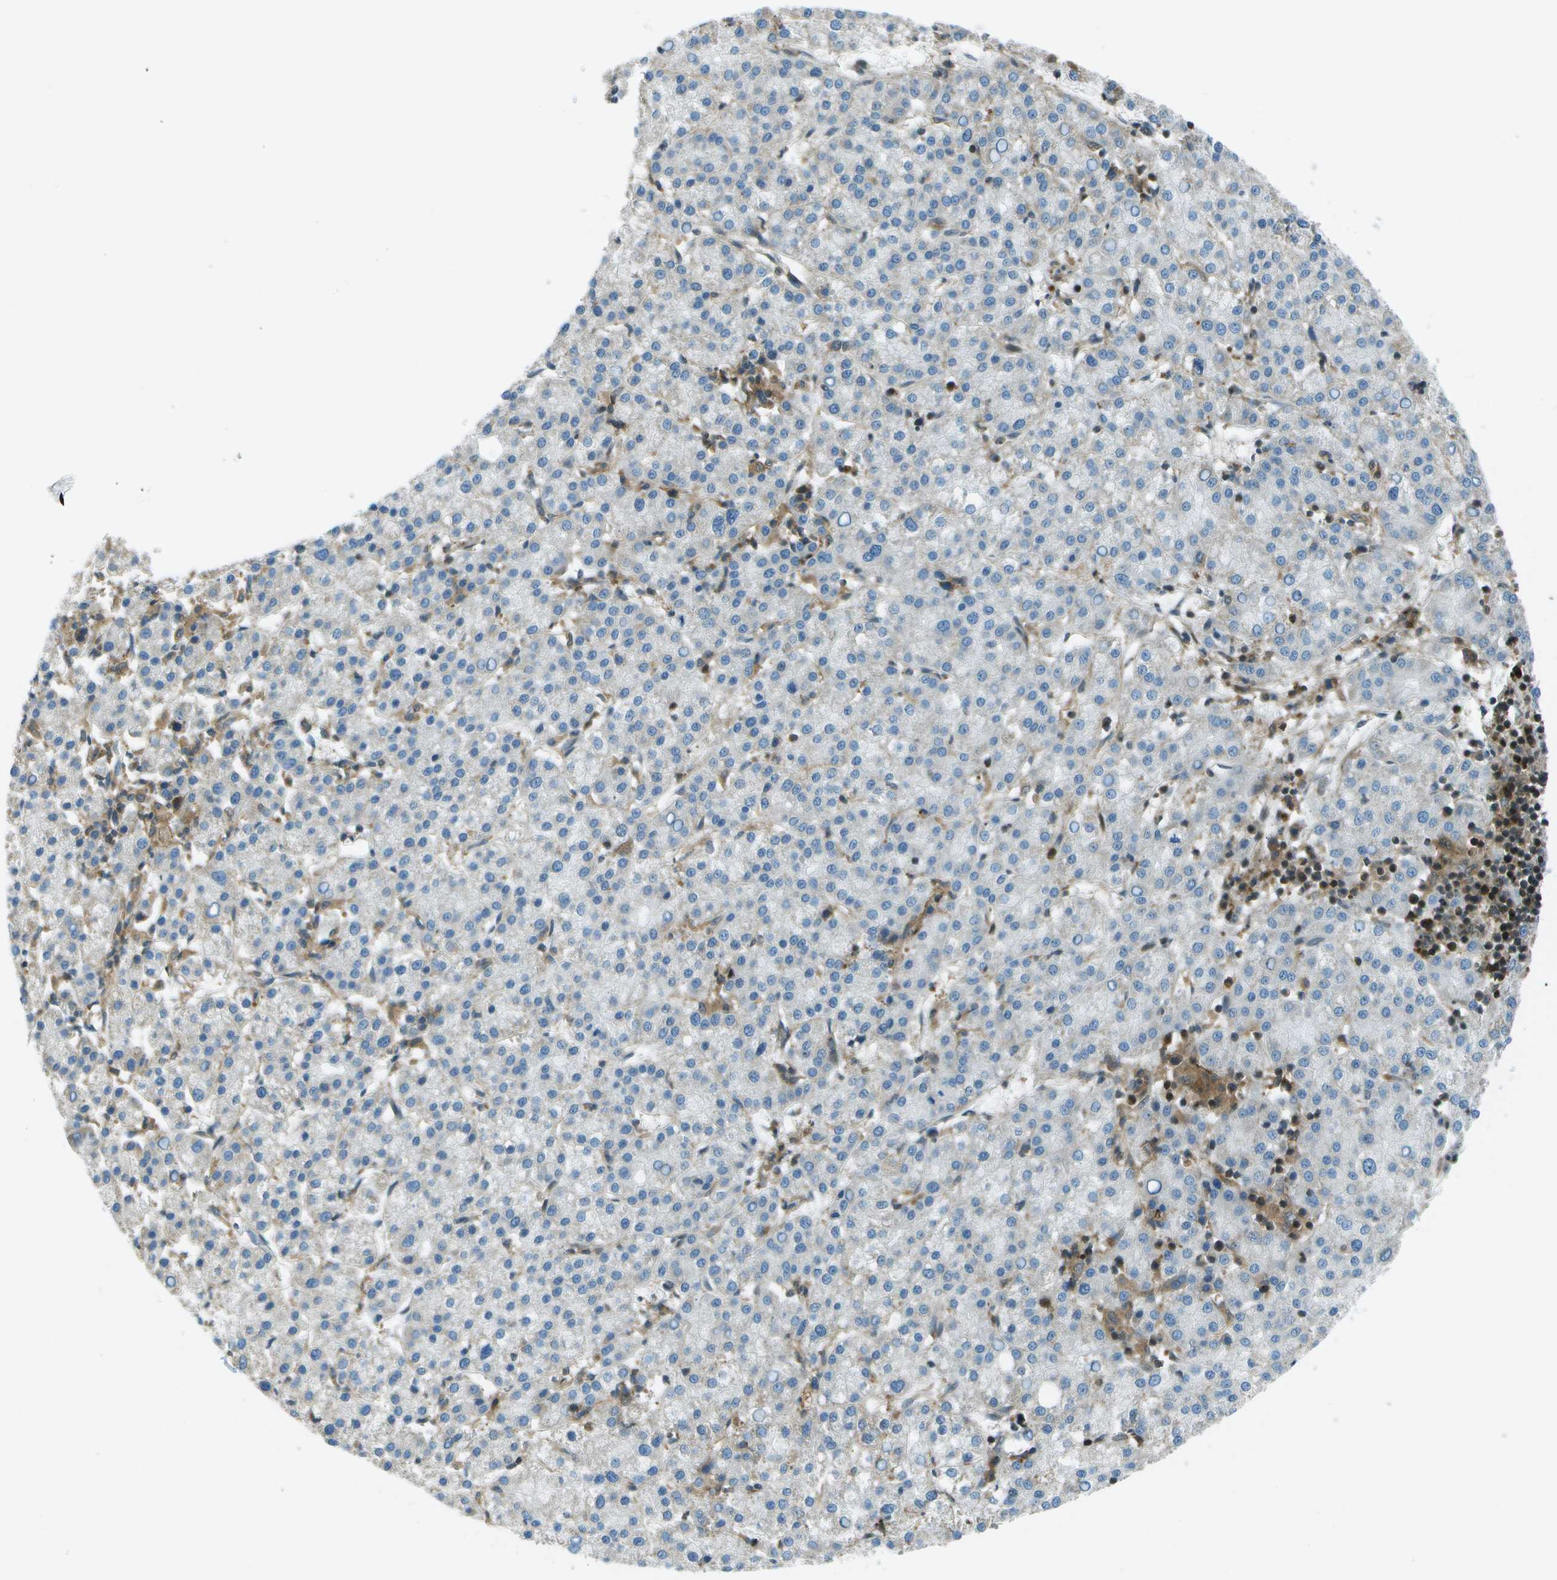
{"staining": {"intensity": "negative", "quantity": "none", "location": "none"}, "tissue": "liver cancer", "cell_type": "Tumor cells", "image_type": "cancer", "snomed": [{"axis": "morphology", "description": "Carcinoma, Hepatocellular, NOS"}, {"axis": "topography", "description": "Liver"}], "caption": "There is no significant staining in tumor cells of liver cancer.", "gene": "TMEM19", "patient": {"sex": "female", "age": 58}}